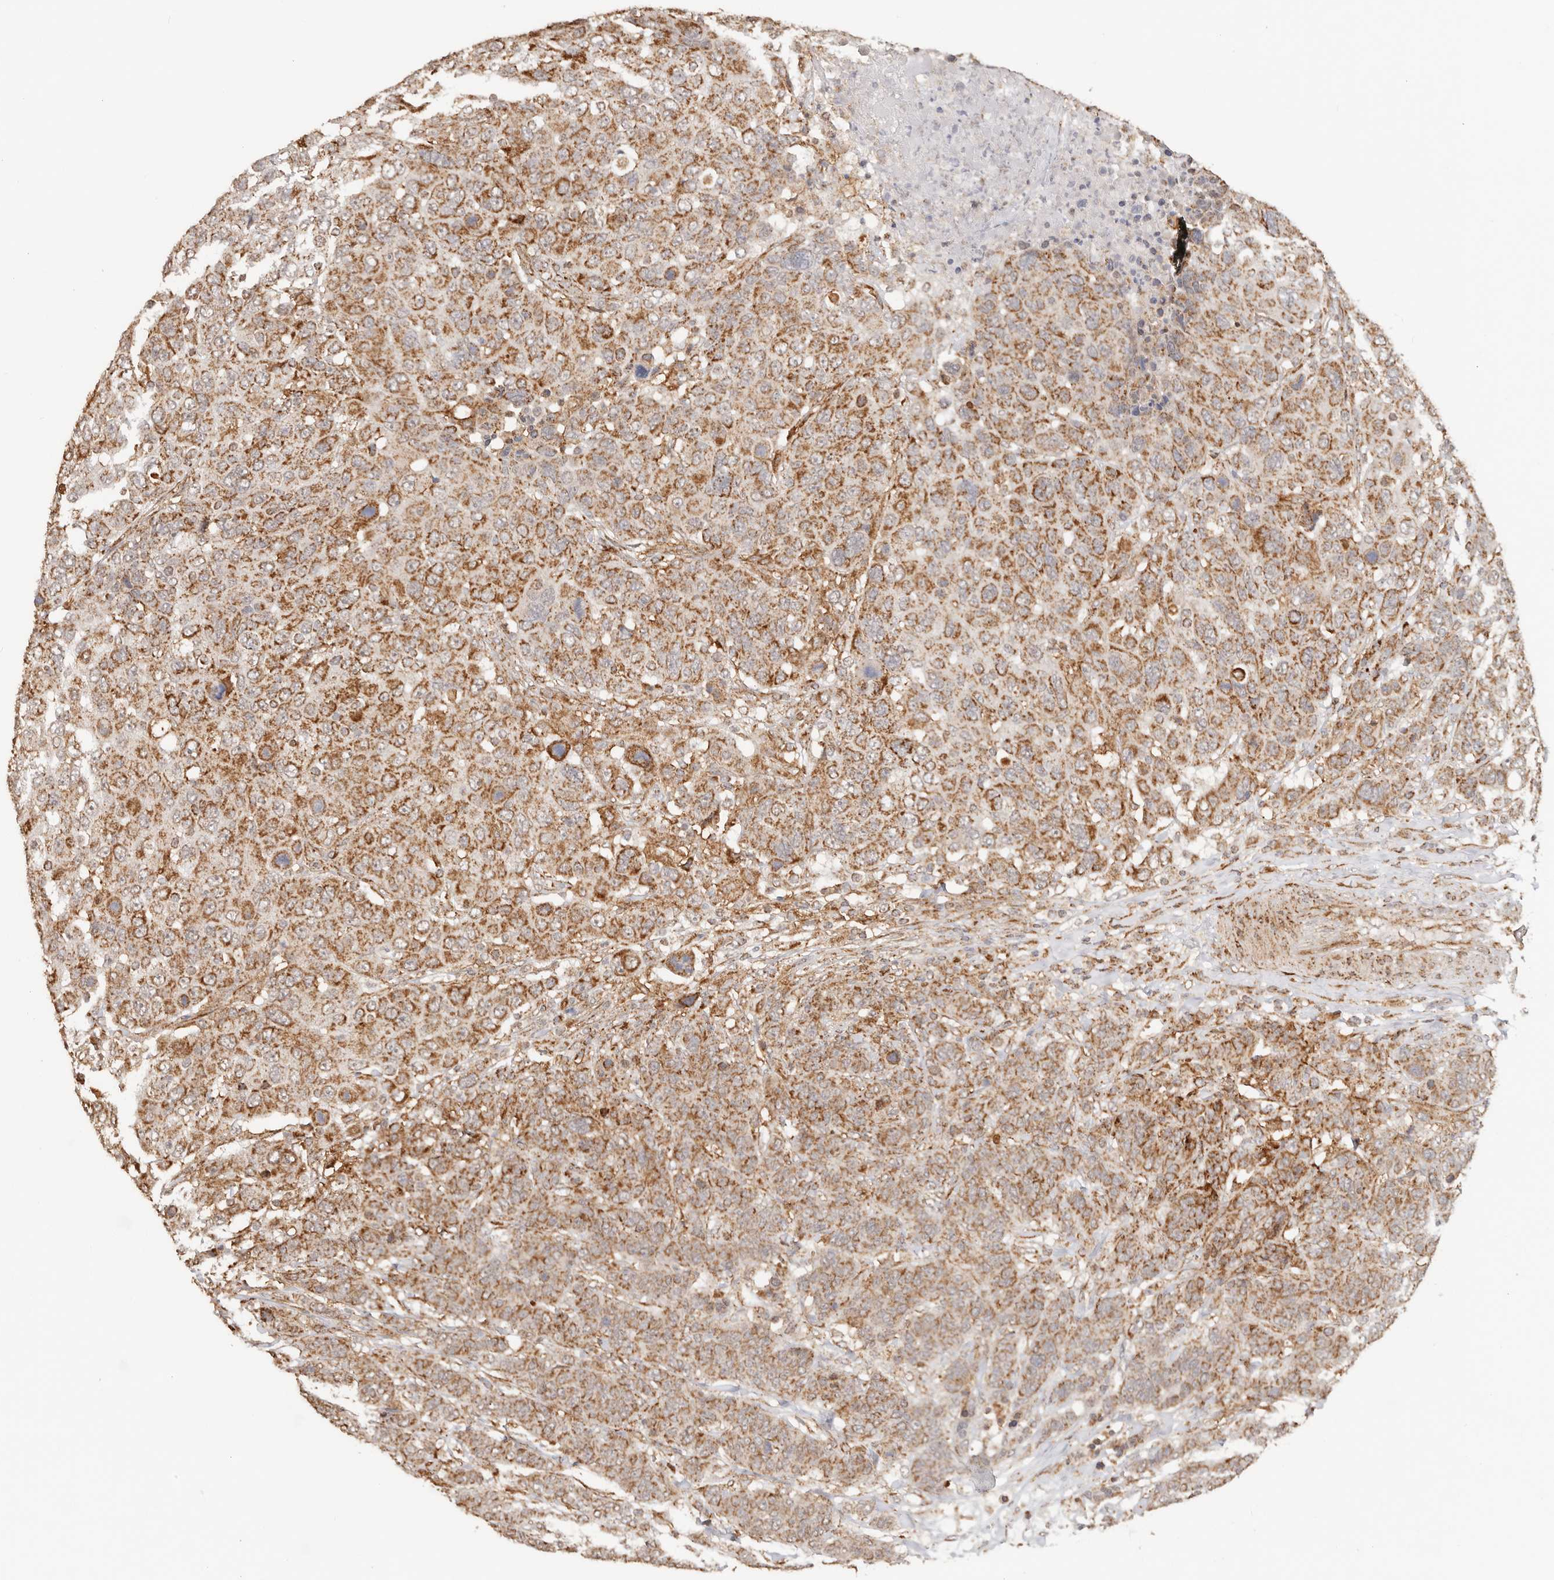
{"staining": {"intensity": "moderate", "quantity": ">75%", "location": "cytoplasmic/membranous"}, "tissue": "breast cancer", "cell_type": "Tumor cells", "image_type": "cancer", "snomed": [{"axis": "morphology", "description": "Duct carcinoma"}, {"axis": "topography", "description": "Breast"}], "caption": "This is an image of immunohistochemistry (IHC) staining of breast cancer (infiltrating ductal carcinoma), which shows moderate staining in the cytoplasmic/membranous of tumor cells.", "gene": "NDUFB11", "patient": {"sex": "female", "age": 37}}